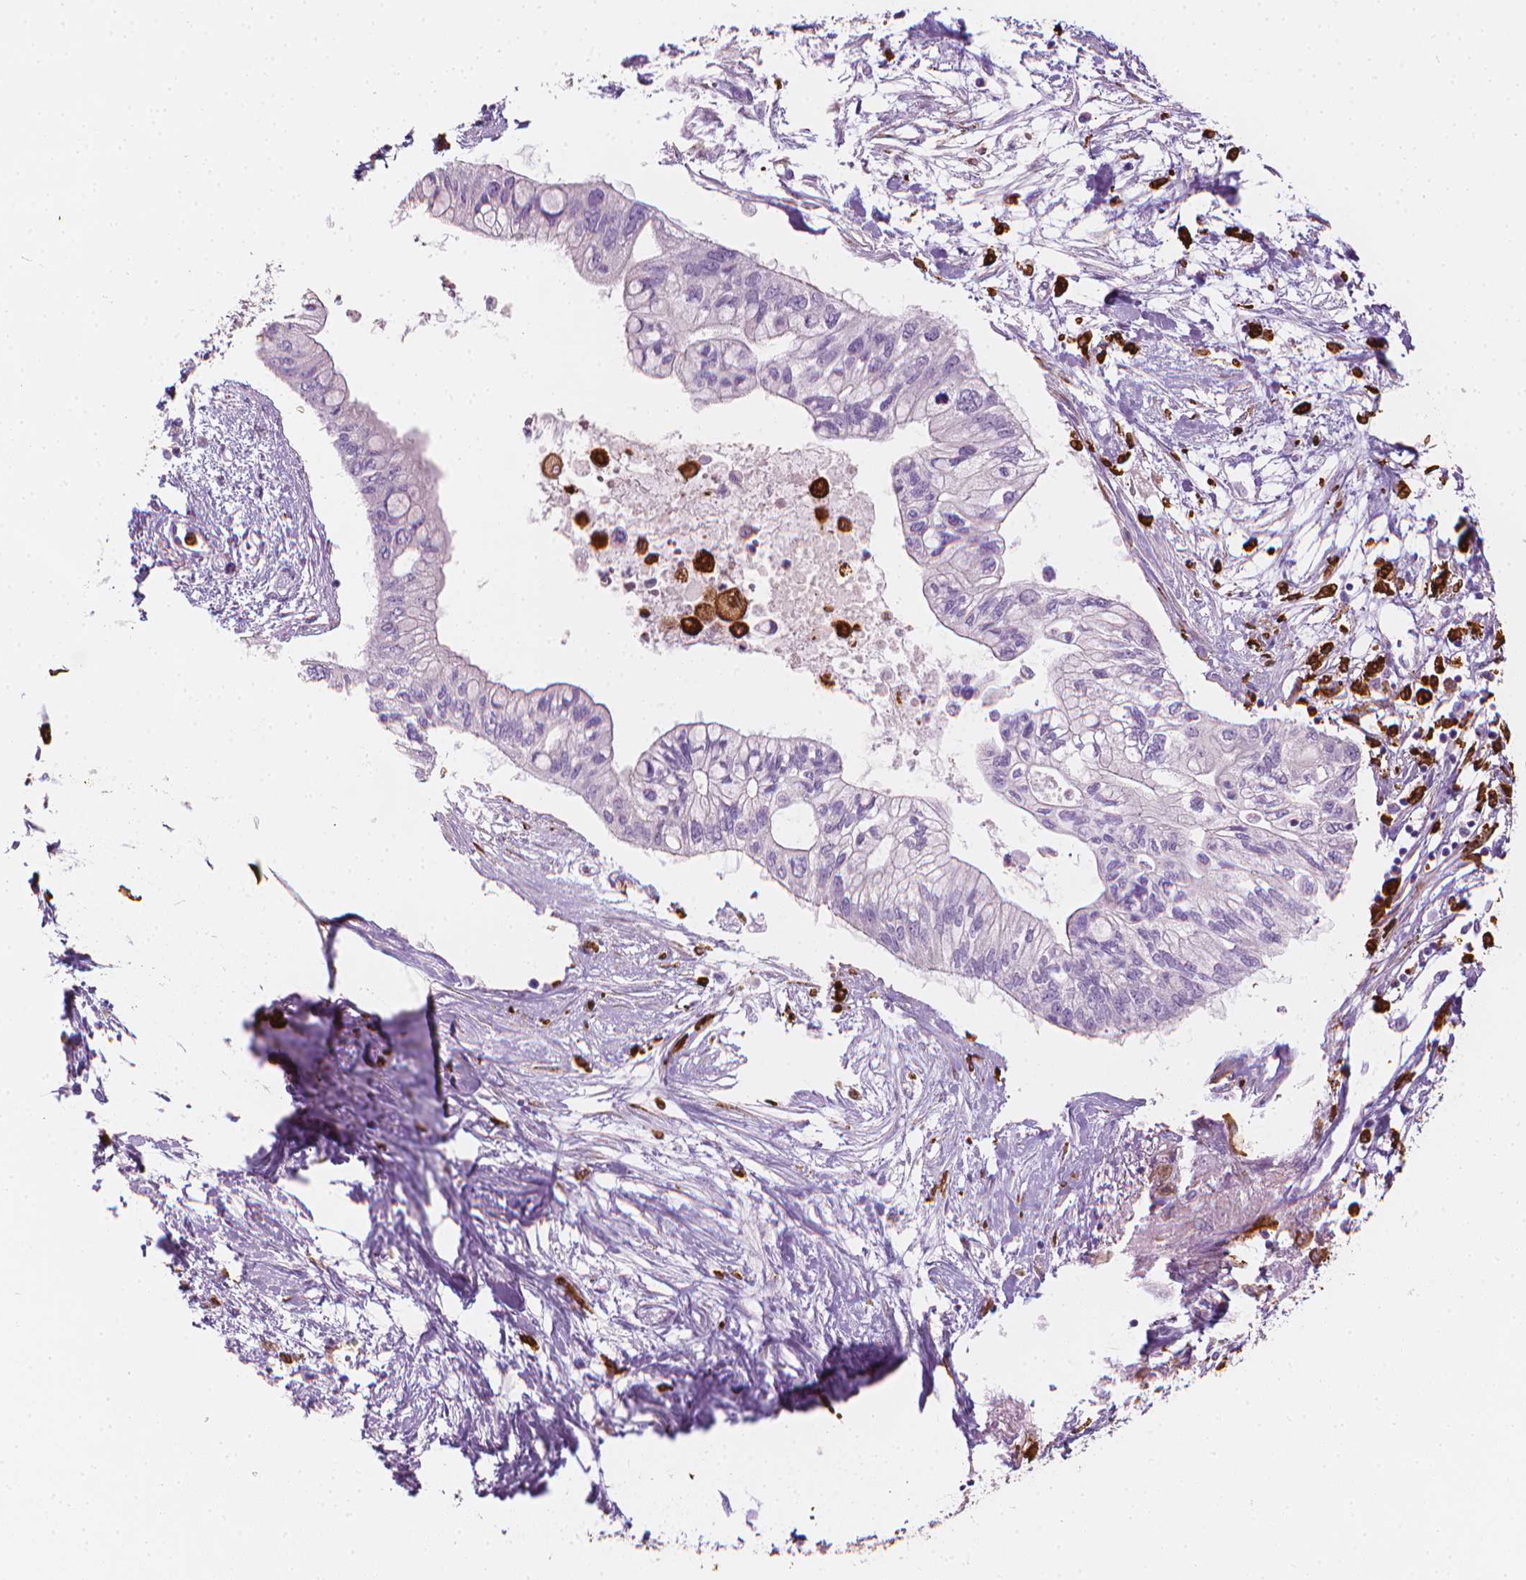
{"staining": {"intensity": "negative", "quantity": "none", "location": "none"}, "tissue": "pancreatic cancer", "cell_type": "Tumor cells", "image_type": "cancer", "snomed": [{"axis": "morphology", "description": "Adenocarcinoma, NOS"}, {"axis": "topography", "description": "Pancreas"}], "caption": "Tumor cells are negative for brown protein staining in pancreatic cancer.", "gene": "CES1", "patient": {"sex": "female", "age": 77}}